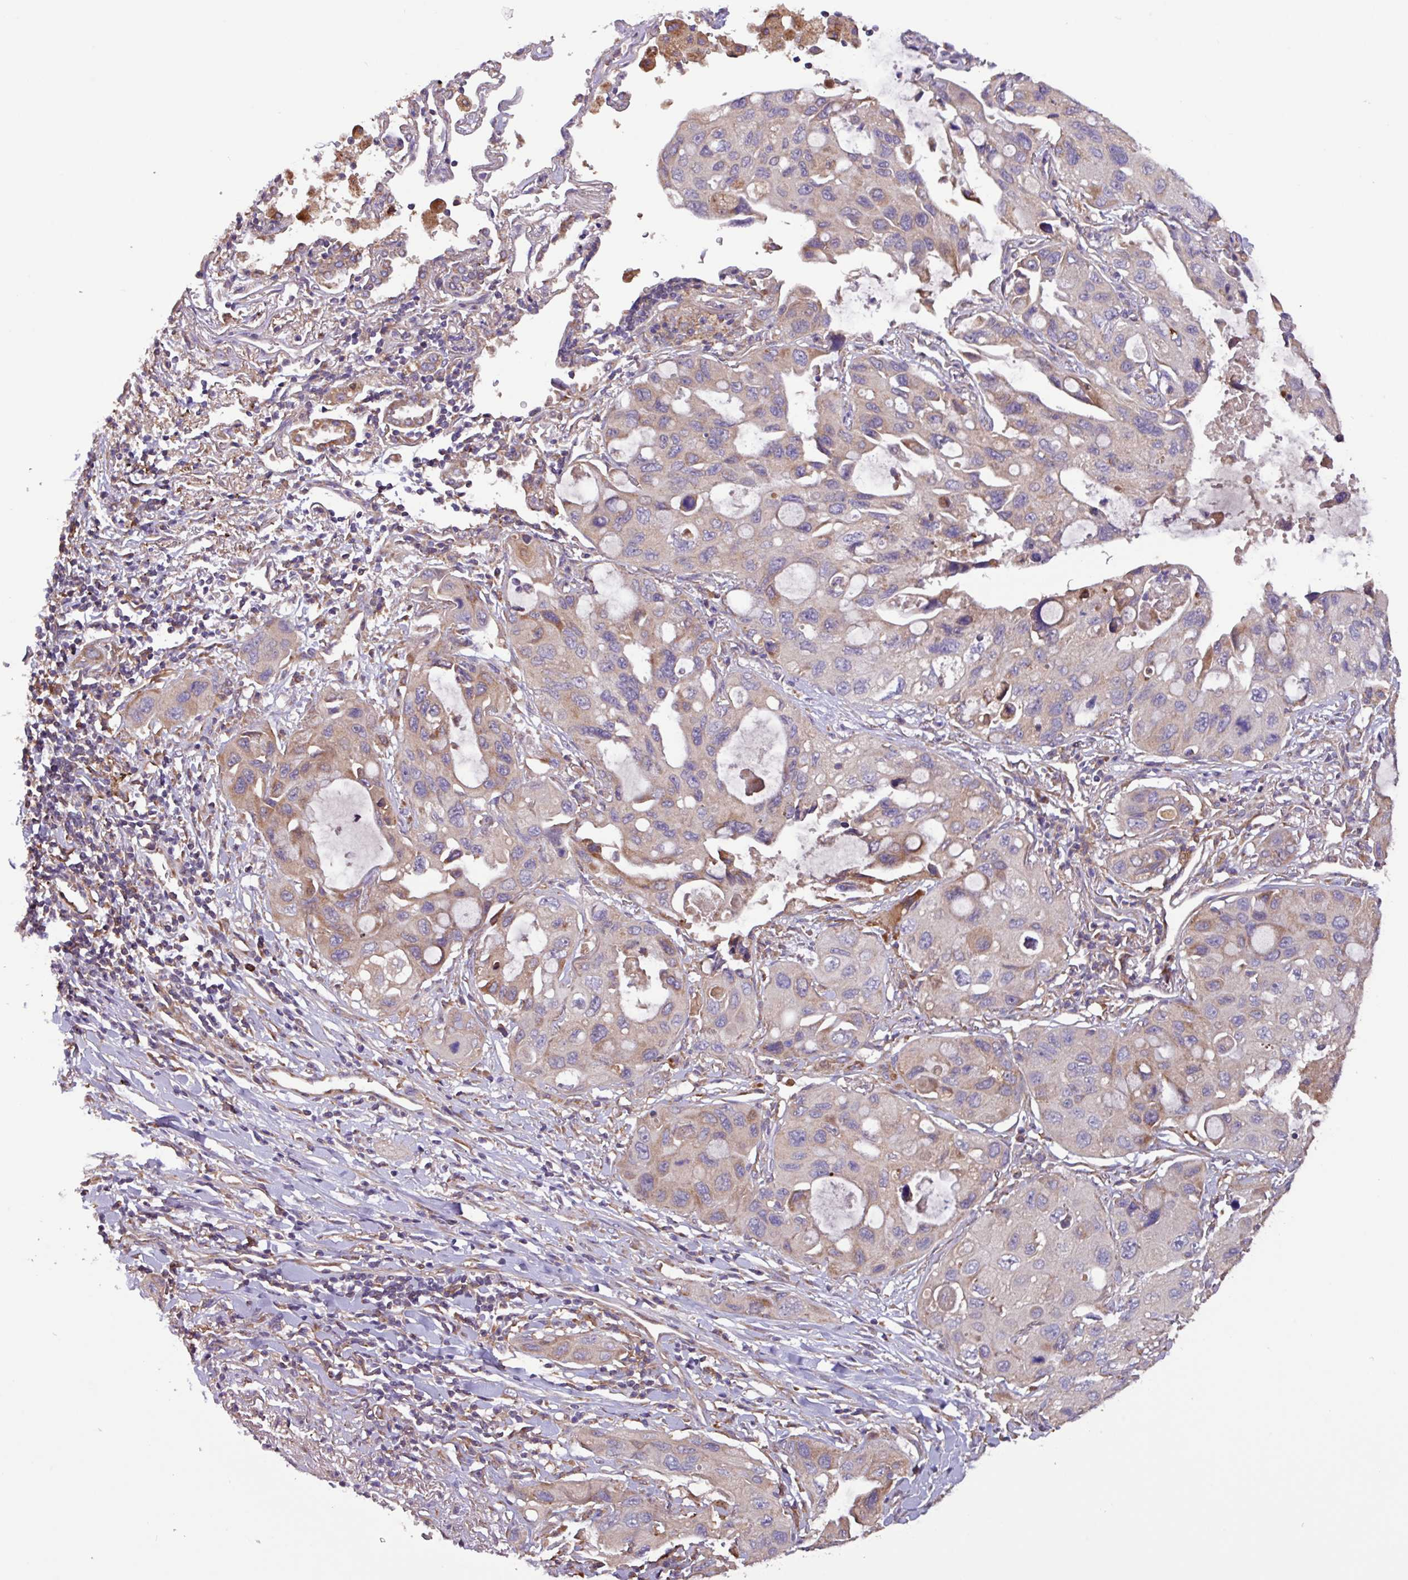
{"staining": {"intensity": "moderate", "quantity": "<25%", "location": "cytoplasmic/membranous"}, "tissue": "lung cancer", "cell_type": "Tumor cells", "image_type": "cancer", "snomed": [{"axis": "morphology", "description": "Squamous cell carcinoma, NOS"}, {"axis": "topography", "description": "Lung"}], "caption": "Immunohistochemical staining of human lung cancer reveals low levels of moderate cytoplasmic/membranous staining in about <25% of tumor cells.", "gene": "PTPRQ", "patient": {"sex": "female", "age": 73}}